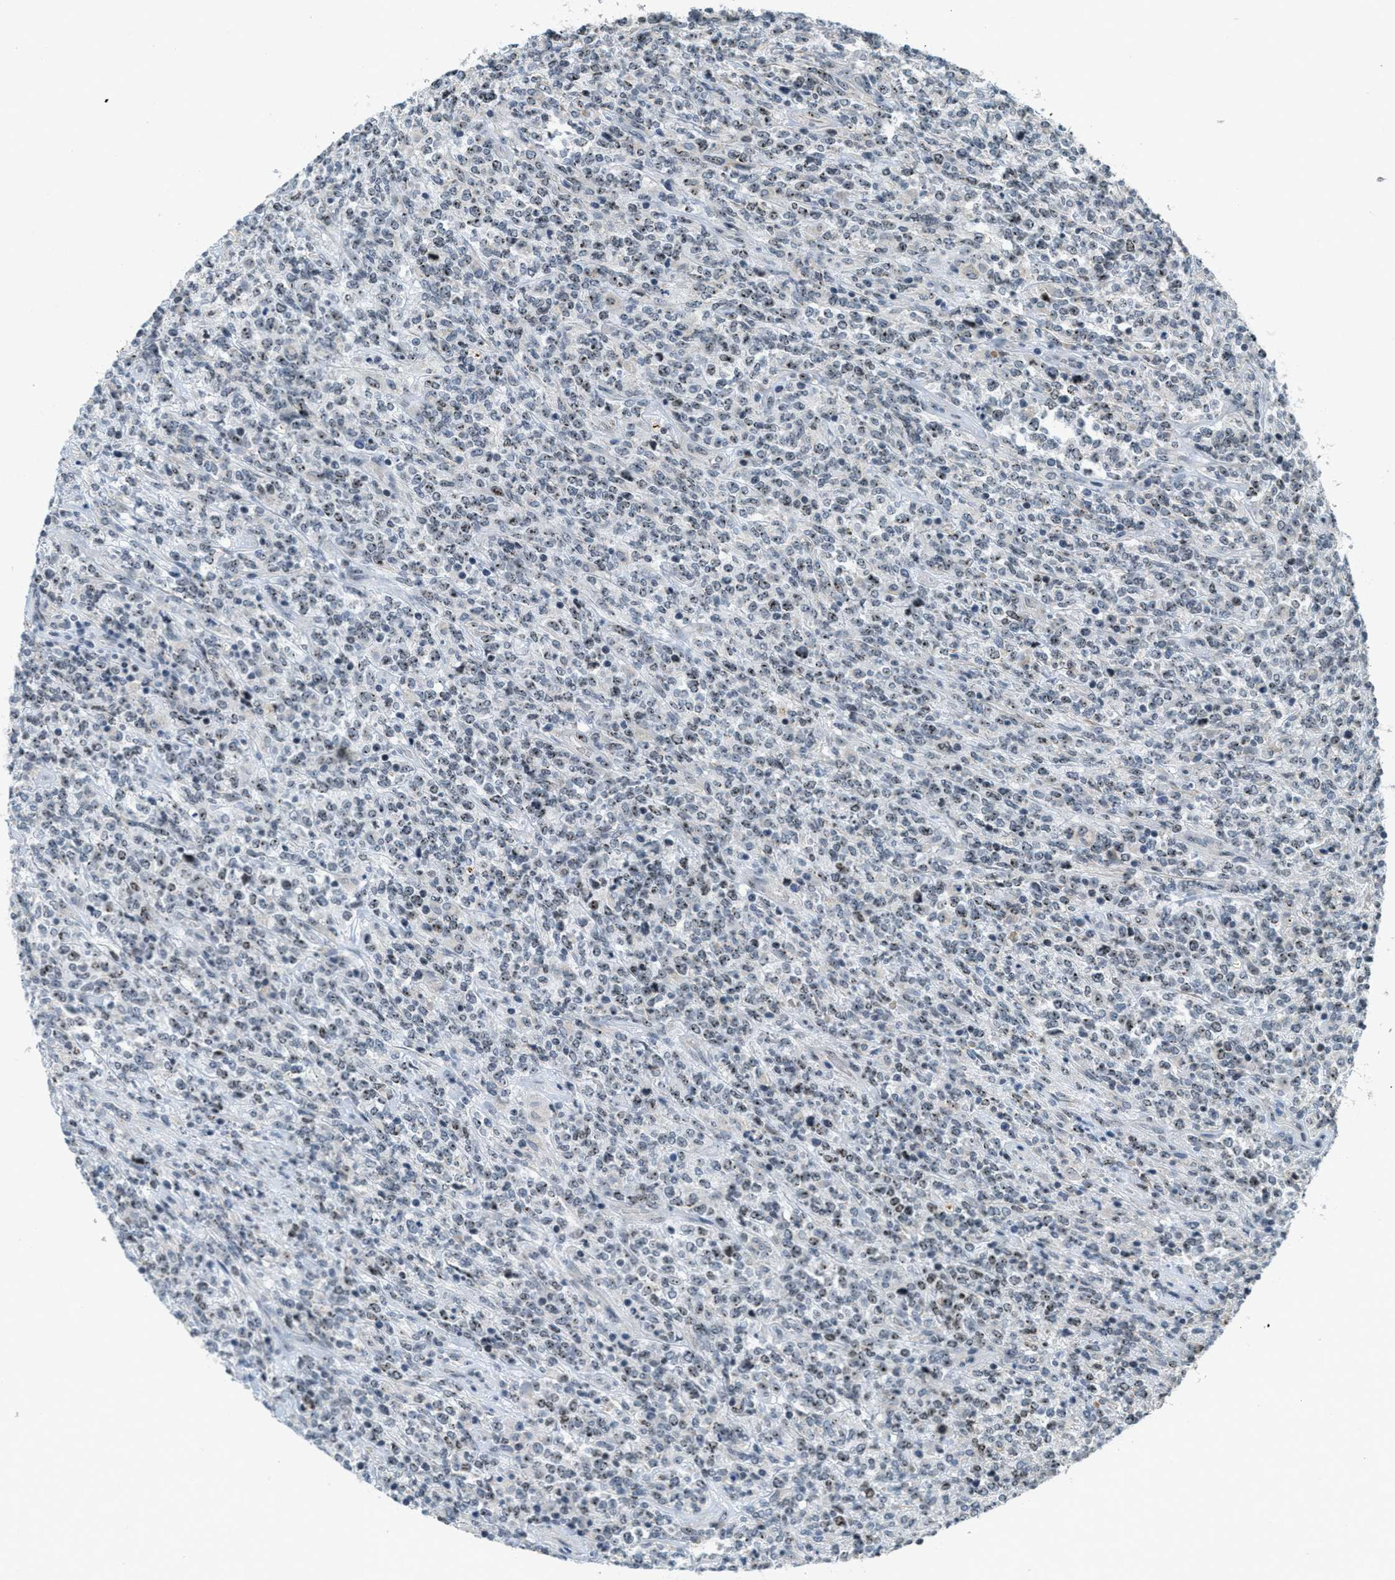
{"staining": {"intensity": "weak", "quantity": "25%-75%", "location": "nuclear"}, "tissue": "lymphoma", "cell_type": "Tumor cells", "image_type": "cancer", "snomed": [{"axis": "morphology", "description": "Malignant lymphoma, non-Hodgkin's type, High grade"}, {"axis": "topography", "description": "Soft tissue"}], "caption": "A low amount of weak nuclear staining is present in about 25%-75% of tumor cells in lymphoma tissue.", "gene": "DDX47", "patient": {"sex": "male", "age": 18}}